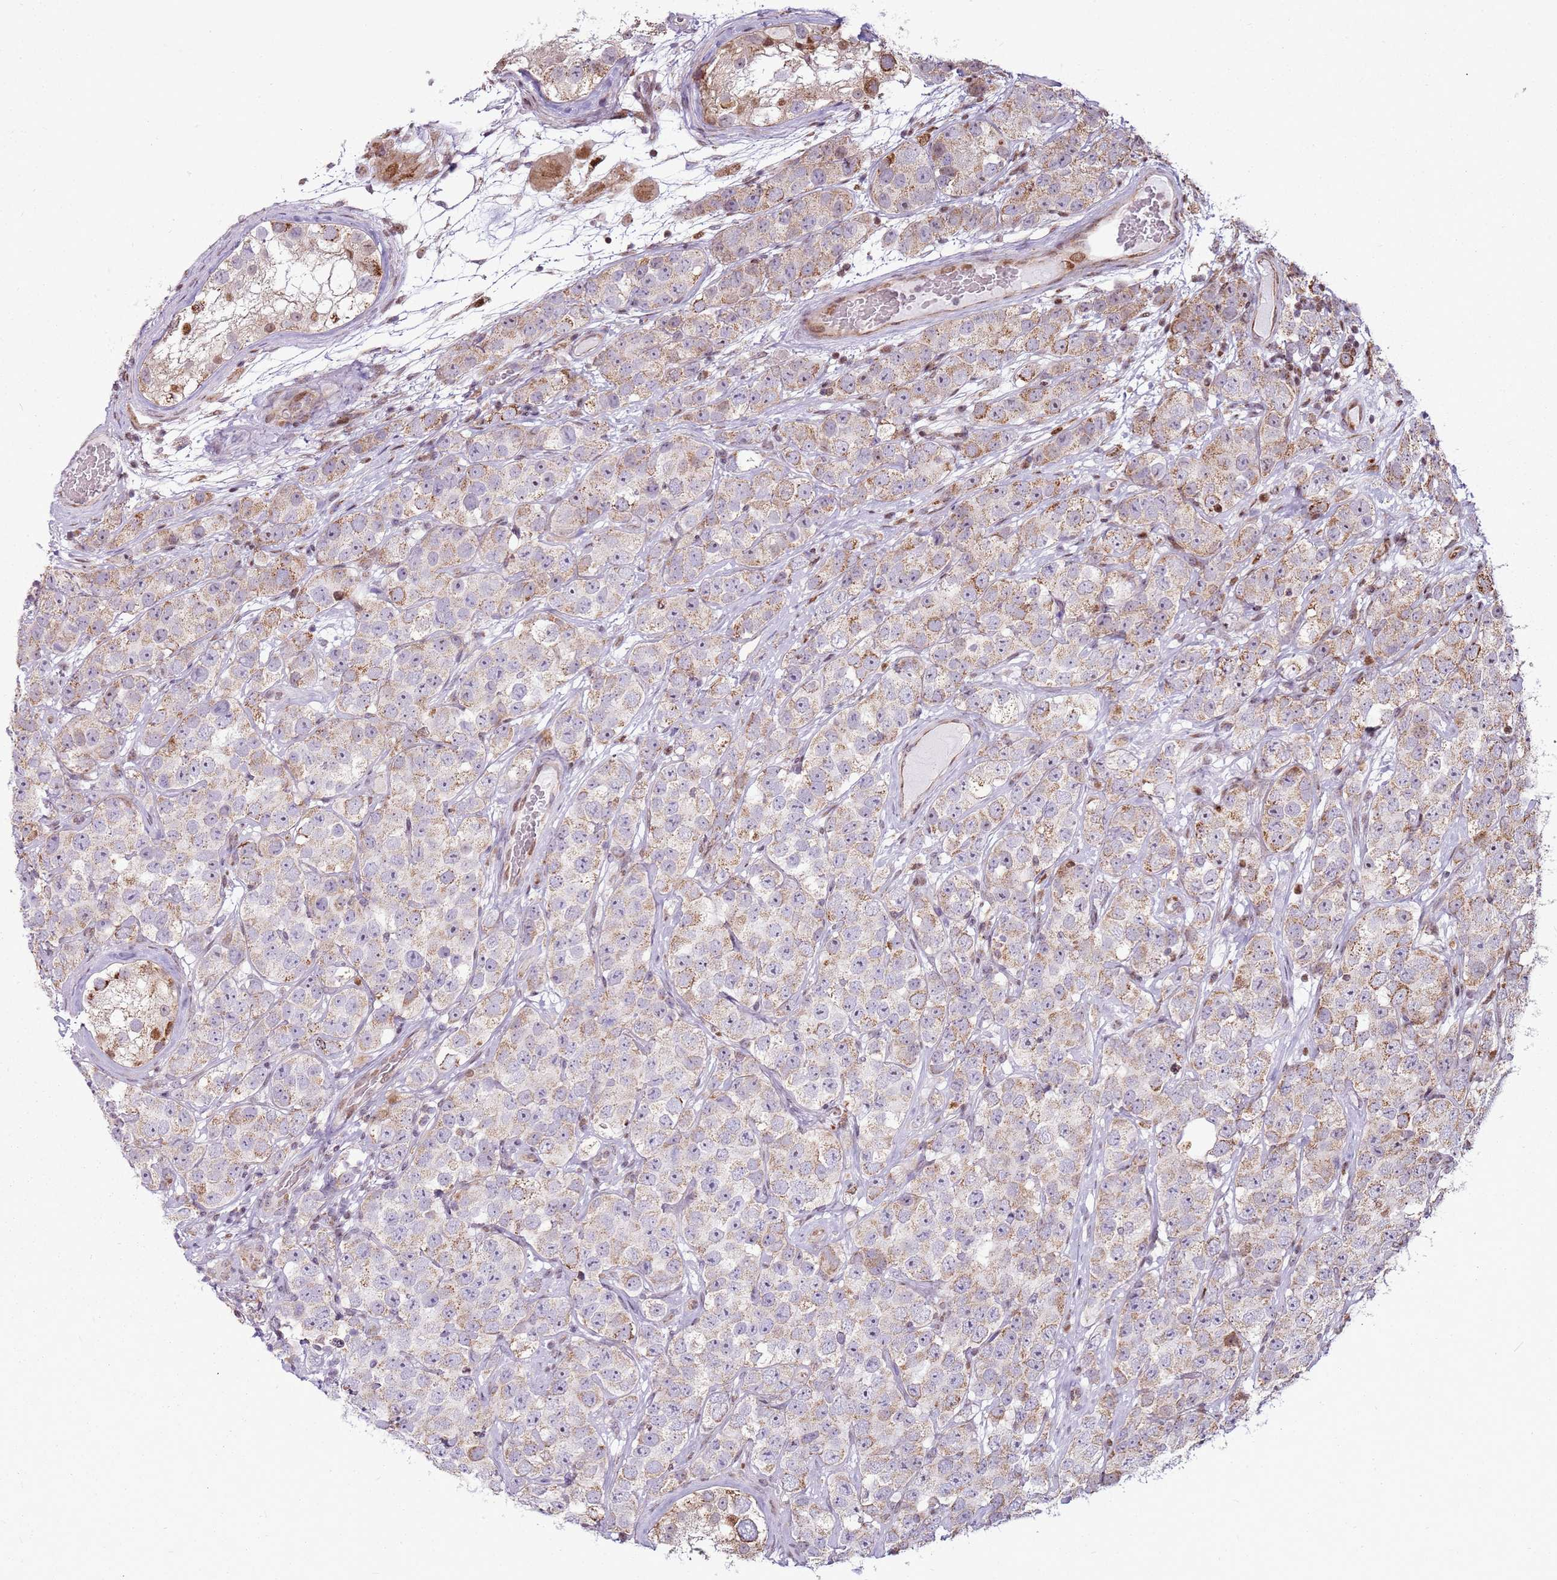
{"staining": {"intensity": "weak", "quantity": "<25%", "location": "cytoplasmic/membranous"}, "tissue": "testis cancer", "cell_type": "Tumor cells", "image_type": "cancer", "snomed": [{"axis": "morphology", "description": "Seminoma, NOS"}, {"axis": "topography", "description": "Testis"}], "caption": "Testis cancer was stained to show a protein in brown. There is no significant expression in tumor cells.", "gene": "PCTP", "patient": {"sex": "male", "age": 28}}